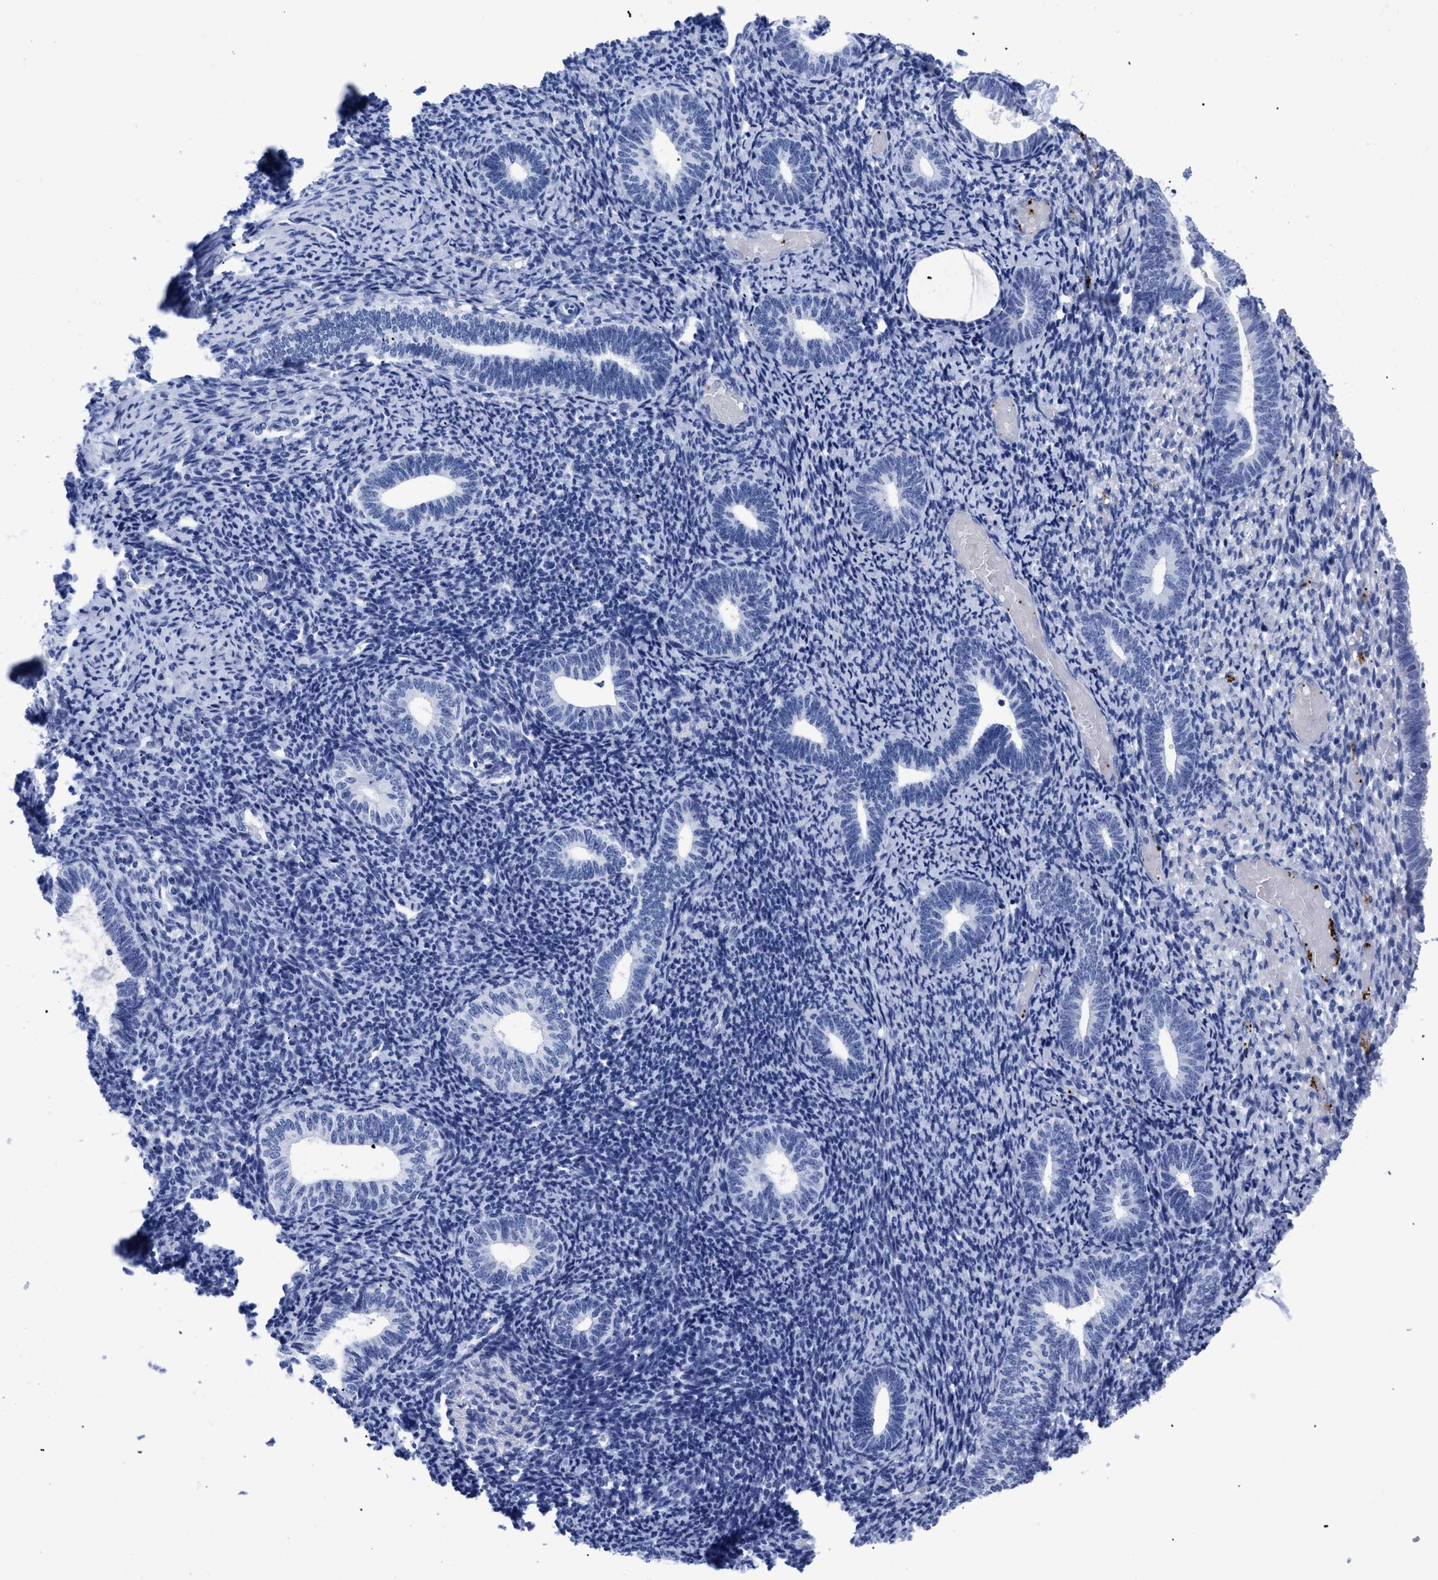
{"staining": {"intensity": "negative", "quantity": "none", "location": "none"}, "tissue": "endometrium", "cell_type": "Cells in endometrial stroma", "image_type": "normal", "snomed": [{"axis": "morphology", "description": "Normal tissue, NOS"}, {"axis": "topography", "description": "Endometrium"}], "caption": "Immunohistochemistry image of benign endometrium stained for a protein (brown), which demonstrates no expression in cells in endometrial stroma.", "gene": "TREML1", "patient": {"sex": "female", "age": 66}}